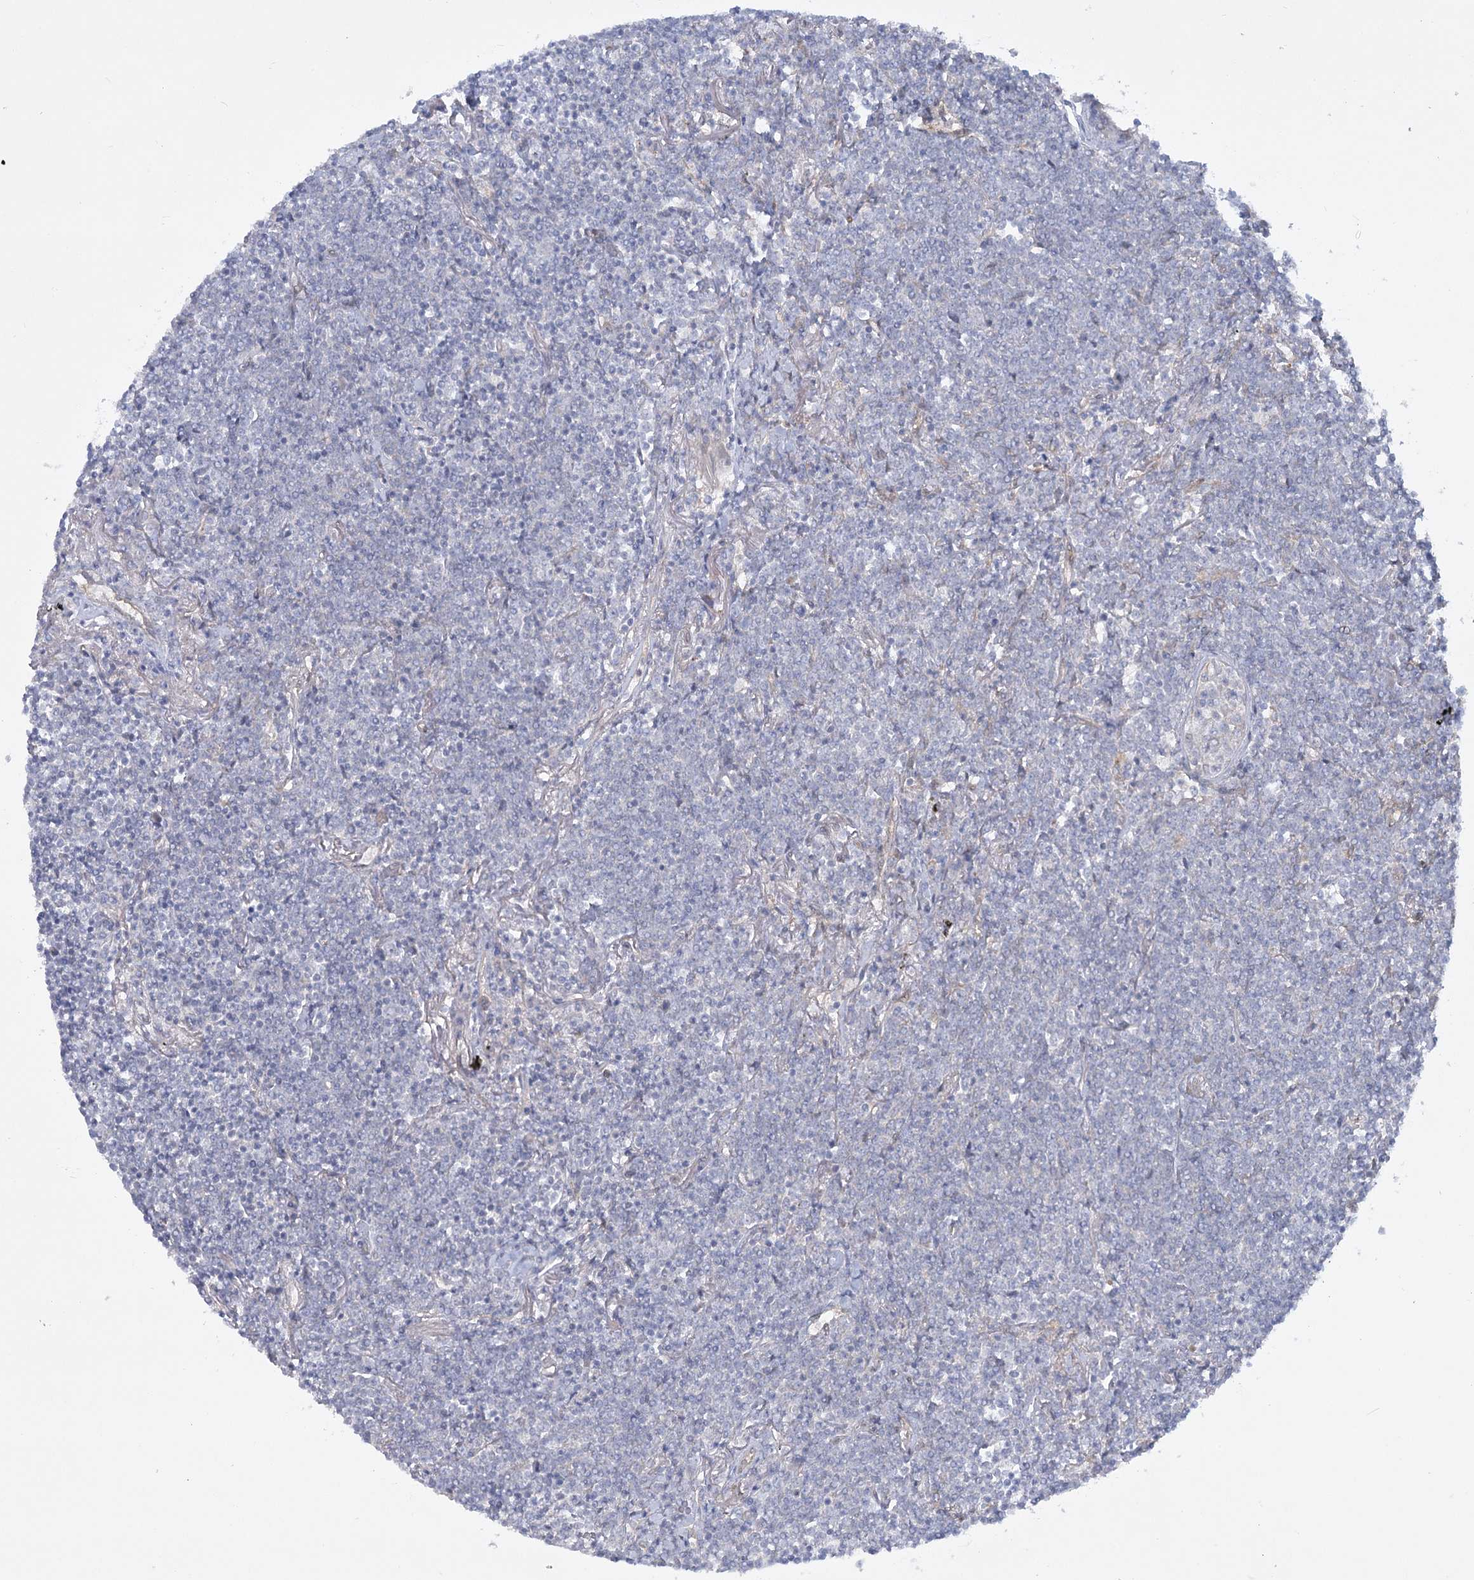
{"staining": {"intensity": "negative", "quantity": "none", "location": "none"}, "tissue": "lymphoma", "cell_type": "Tumor cells", "image_type": "cancer", "snomed": [{"axis": "morphology", "description": "Malignant lymphoma, non-Hodgkin's type, Low grade"}, {"axis": "topography", "description": "Lung"}], "caption": "Human lymphoma stained for a protein using immunohistochemistry (IHC) displays no expression in tumor cells.", "gene": "AAMDC", "patient": {"sex": "female", "age": 71}}